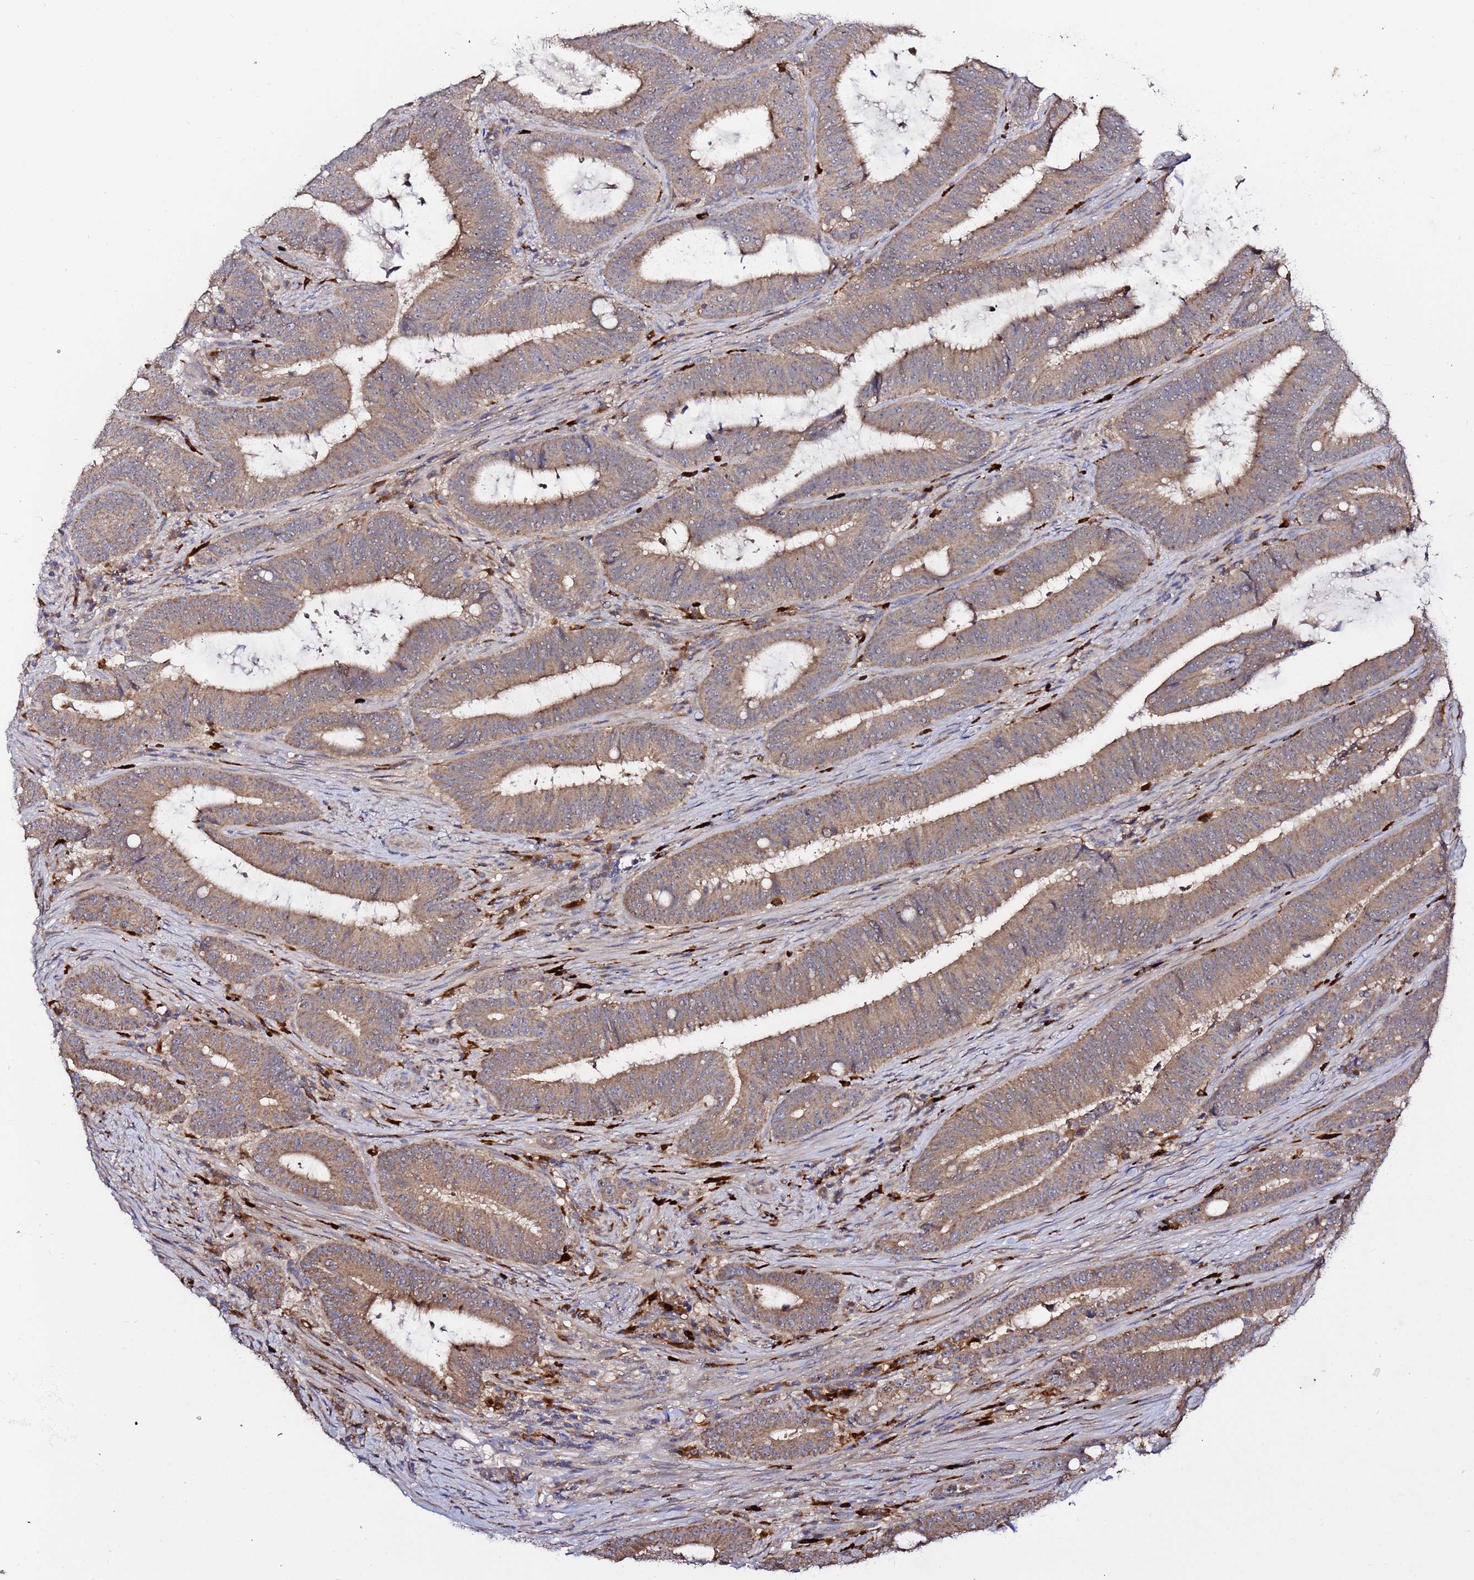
{"staining": {"intensity": "moderate", "quantity": ">75%", "location": "cytoplasmic/membranous"}, "tissue": "colorectal cancer", "cell_type": "Tumor cells", "image_type": "cancer", "snomed": [{"axis": "morphology", "description": "Adenocarcinoma, NOS"}, {"axis": "topography", "description": "Colon"}], "caption": "Immunohistochemistry (IHC) of colorectal cancer (adenocarcinoma) displays medium levels of moderate cytoplasmic/membranous staining in about >75% of tumor cells. (DAB (3,3'-diaminobenzidine) = brown stain, brightfield microscopy at high magnification).", "gene": "VPS36", "patient": {"sex": "female", "age": 43}}